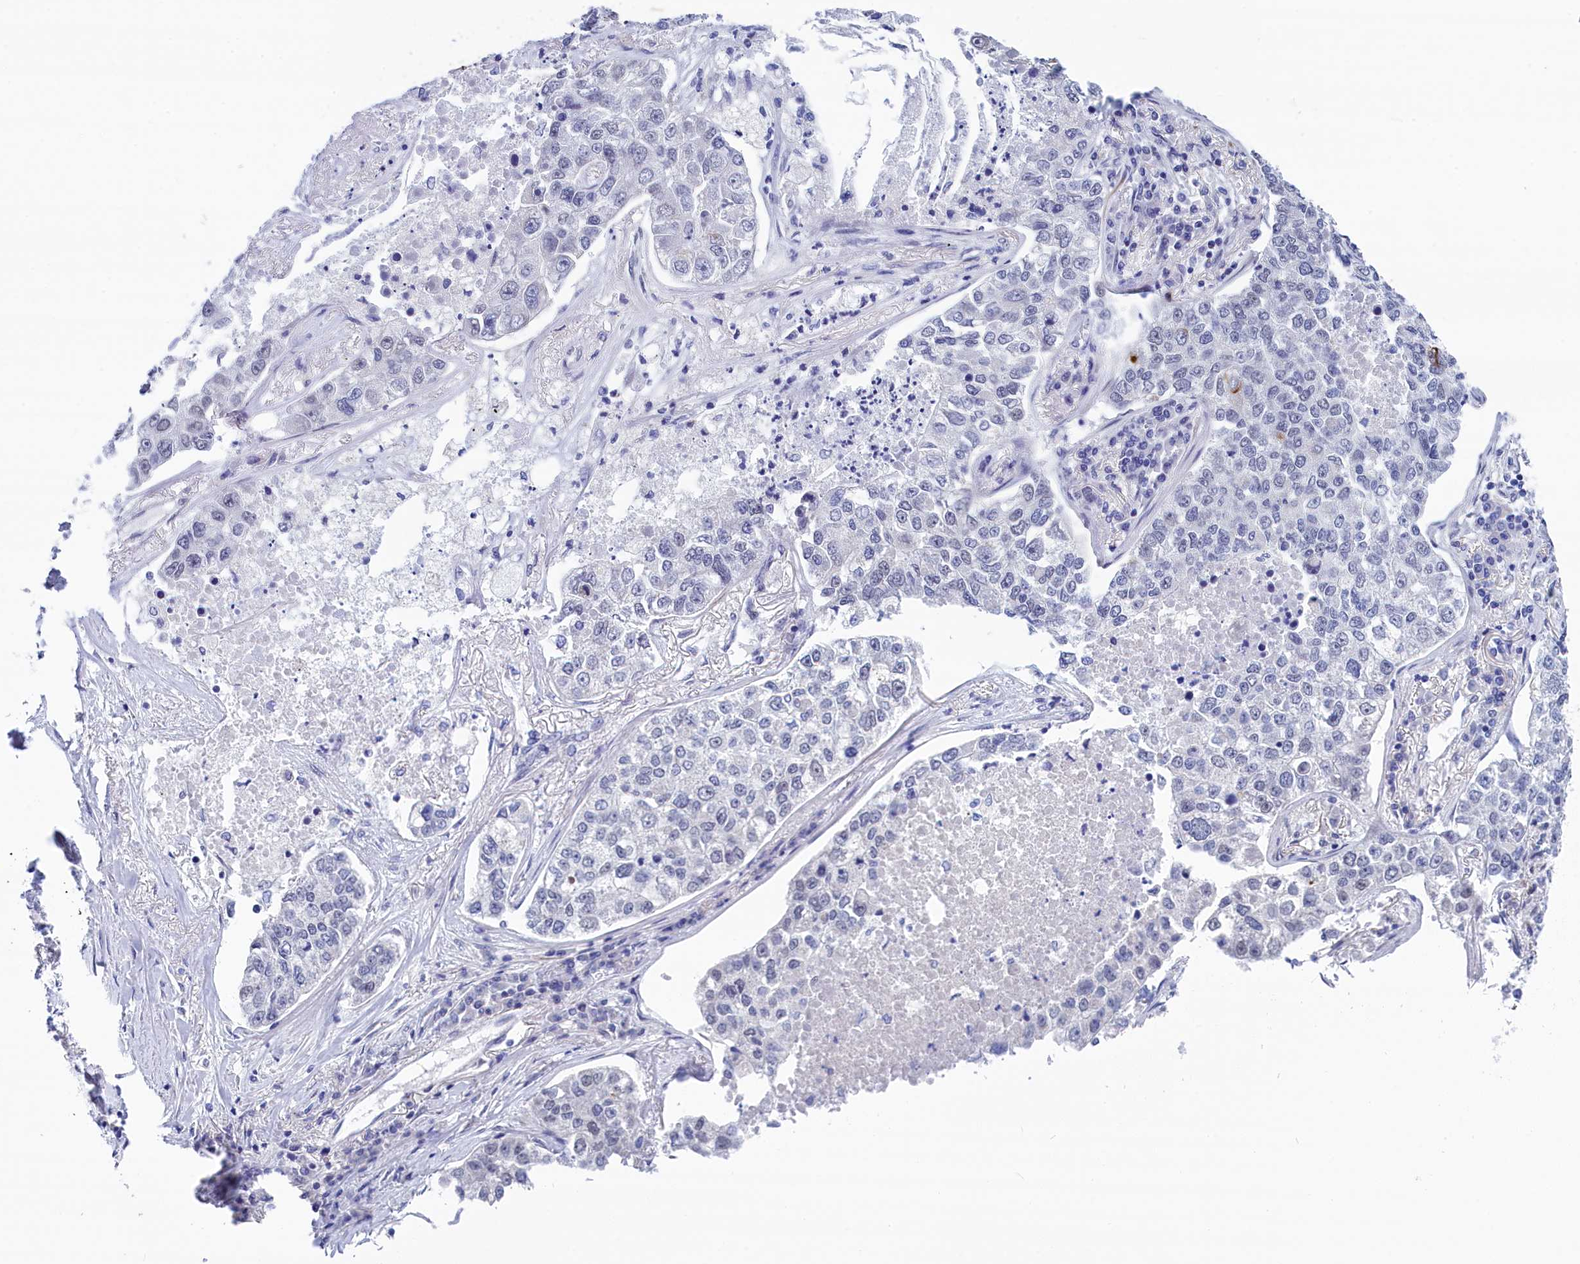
{"staining": {"intensity": "negative", "quantity": "none", "location": "none"}, "tissue": "lung cancer", "cell_type": "Tumor cells", "image_type": "cancer", "snomed": [{"axis": "morphology", "description": "Adenocarcinoma, NOS"}, {"axis": "topography", "description": "Lung"}], "caption": "A high-resolution image shows immunohistochemistry (IHC) staining of adenocarcinoma (lung), which displays no significant expression in tumor cells.", "gene": "WDR83", "patient": {"sex": "male", "age": 49}}